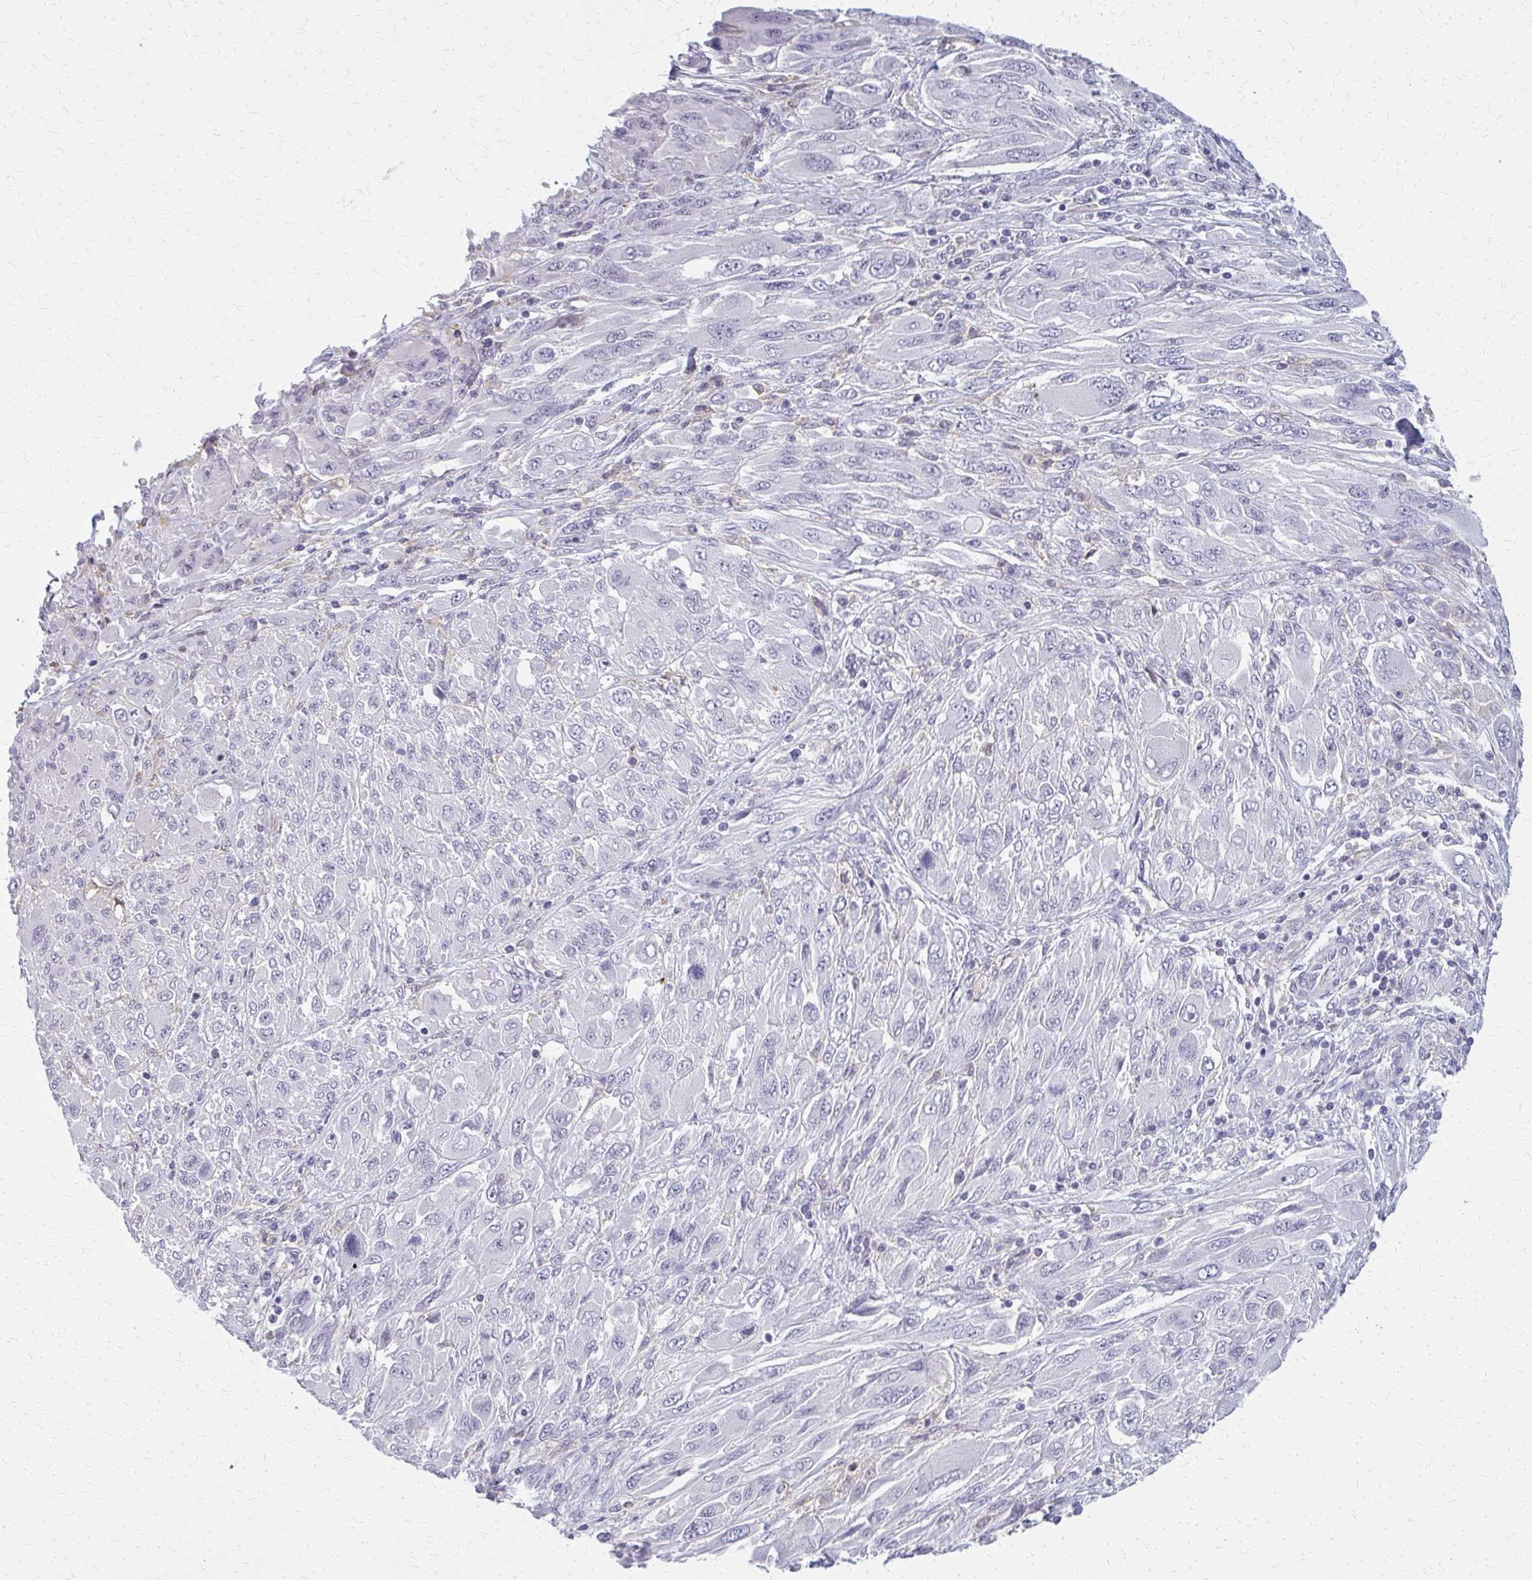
{"staining": {"intensity": "negative", "quantity": "none", "location": "none"}, "tissue": "melanoma", "cell_type": "Tumor cells", "image_type": "cancer", "snomed": [{"axis": "morphology", "description": "Malignant melanoma, NOS"}, {"axis": "topography", "description": "Skin"}], "caption": "DAB (3,3'-diaminobenzidine) immunohistochemical staining of human melanoma exhibits no significant positivity in tumor cells.", "gene": "CASQ2", "patient": {"sex": "female", "age": 91}}